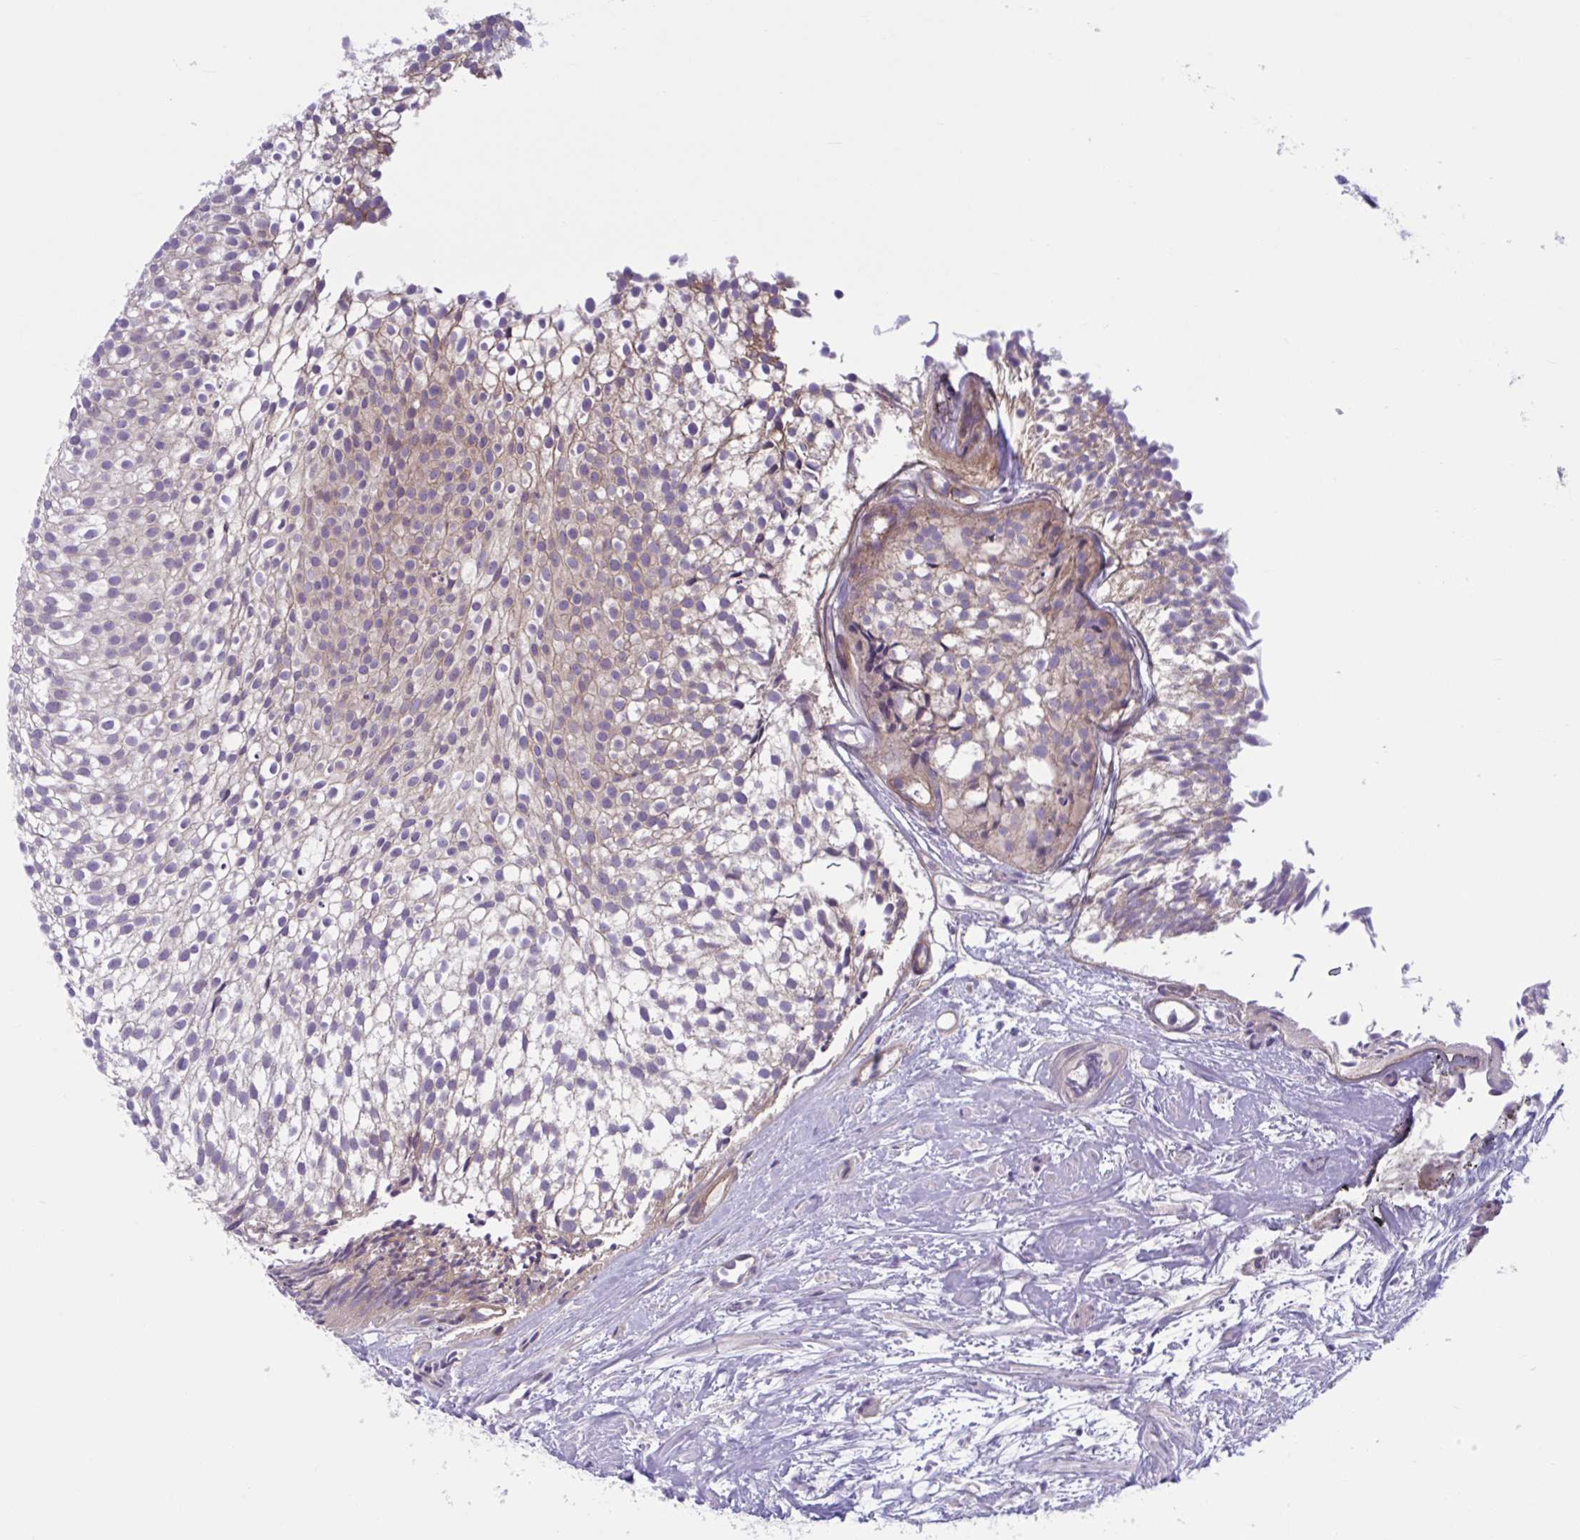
{"staining": {"intensity": "moderate", "quantity": "<25%", "location": "cytoplasmic/membranous"}, "tissue": "urothelial cancer", "cell_type": "Tumor cells", "image_type": "cancer", "snomed": [{"axis": "morphology", "description": "Urothelial carcinoma, Low grade"}, {"axis": "topography", "description": "Urinary bladder"}], "caption": "DAB immunohistochemical staining of human low-grade urothelial carcinoma displays moderate cytoplasmic/membranous protein staining in approximately <25% of tumor cells.", "gene": "TTC7B", "patient": {"sex": "male", "age": 91}}